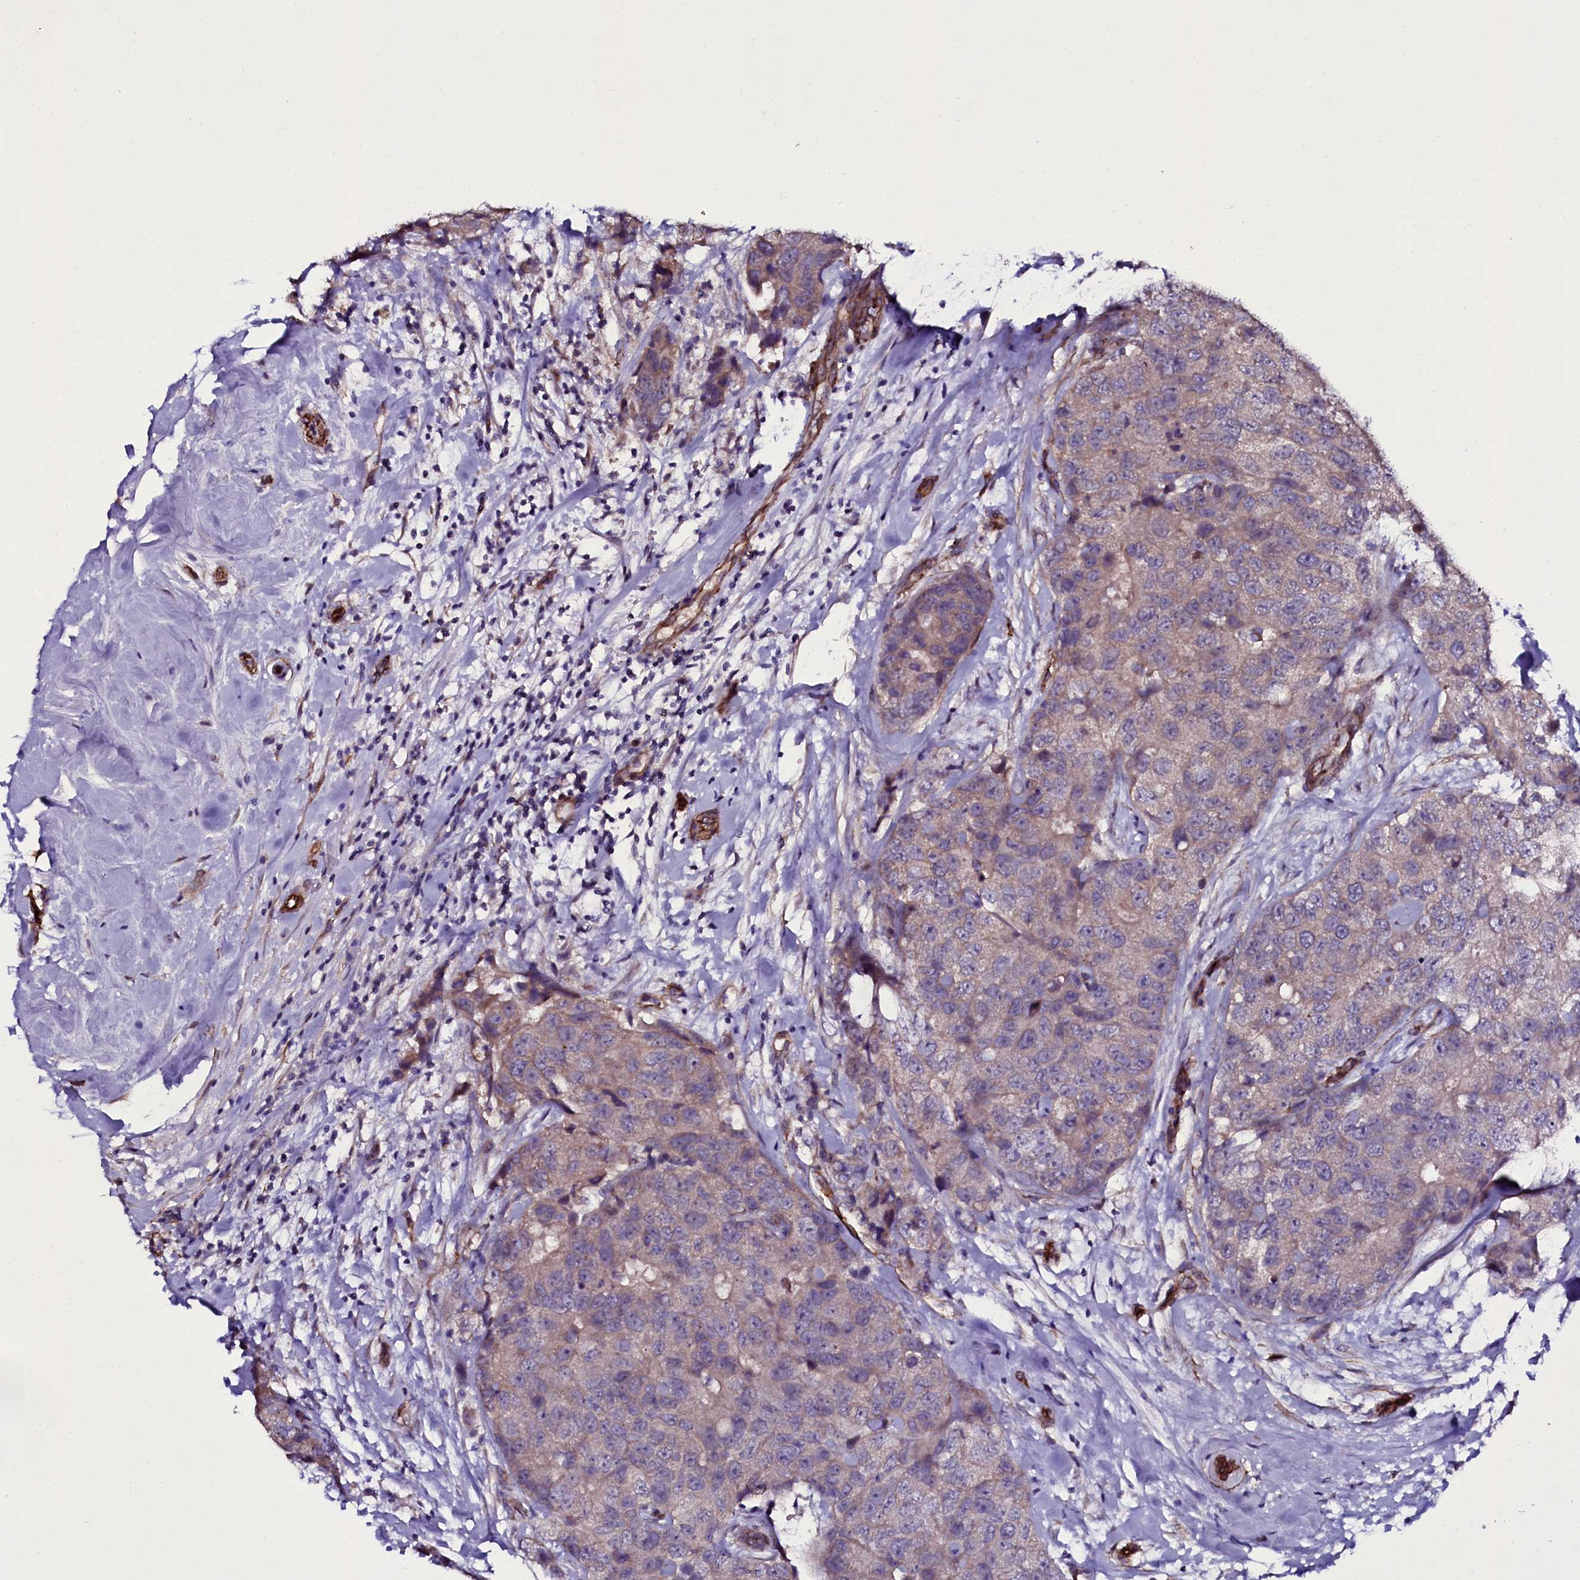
{"staining": {"intensity": "weak", "quantity": ">75%", "location": "cytoplasmic/membranous"}, "tissue": "breast cancer", "cell_type": "Tumor cells", "image_type": "cancer", "snomed": [{"axis": "morphology", "description": "Duct carcinoma"}, {"axis": "topography", "description": "Breast"}], "caption": "Immunohistochemical staining of breast cancer (infiltrating ductal carcinoma) shows low levels of weak cytoplasmic/membranous protein expression in approximately >75% of tumor cells.", "gene": "MEX3C", "patient": {"sex": "female", "age": 62}}